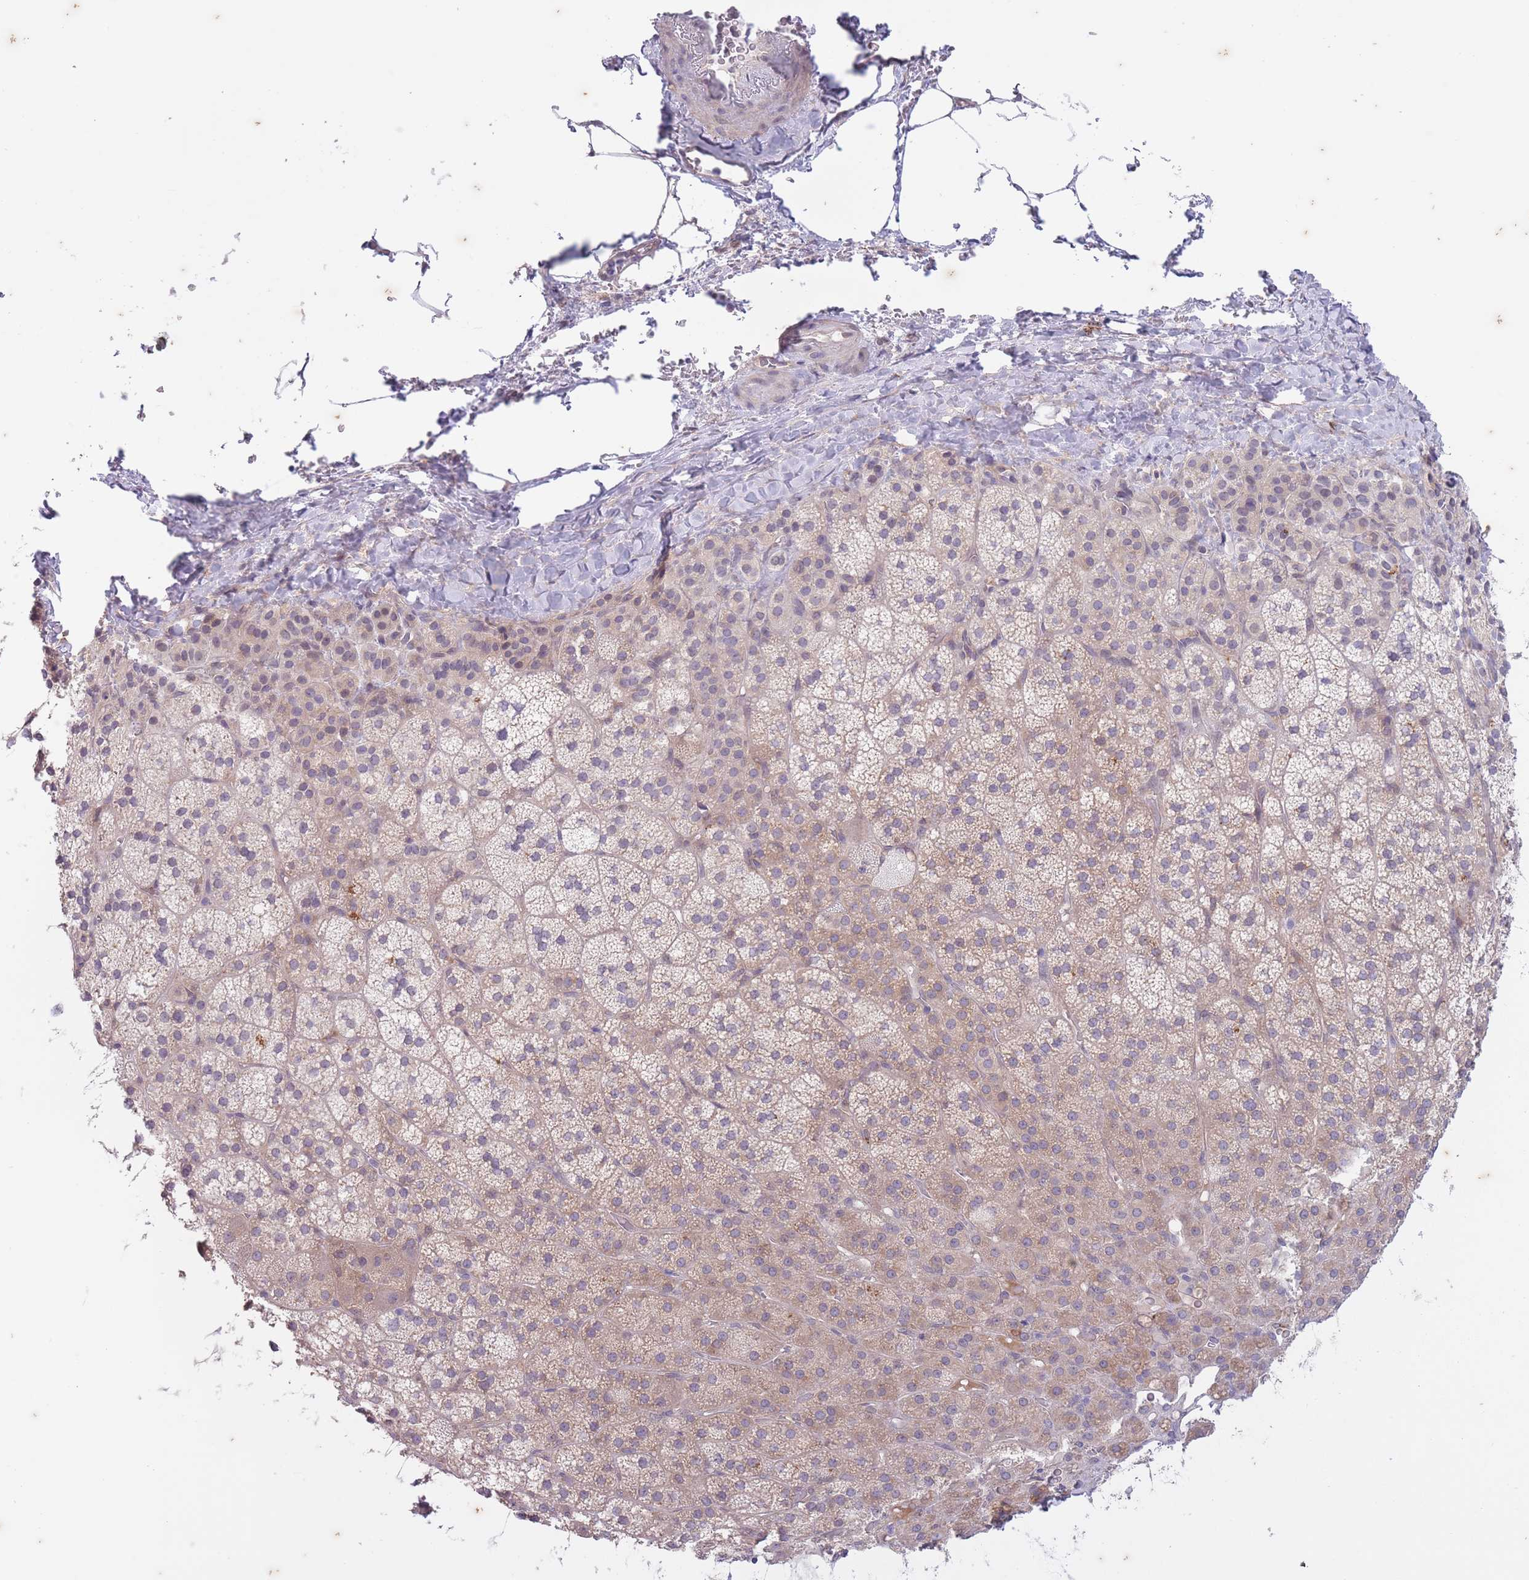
{"staining": {"intensity": "weak", "quantity": "25%-75%", "location": "cytoplasmic/membranous"}, "tissue": "adrenal gland", "cell_type": "Glandular cells", "image_type": "normal", "snomed": [{"axis": "morphology", "description": "Normal tissue, NOS"}, {"axis": "topography", "description": "Adrenal gland"}], "caption": "This histopathology image displays normal adrenal gland stained with immunohistochemistry (IHC) to label a protein in brown. The cytoplasmic/membranous of glandular cells show weak positivity for the protein. Nuclei are counter-stained blue.", "gene": "ARPIN", "patient": {"sex": "female", "age": 58}}